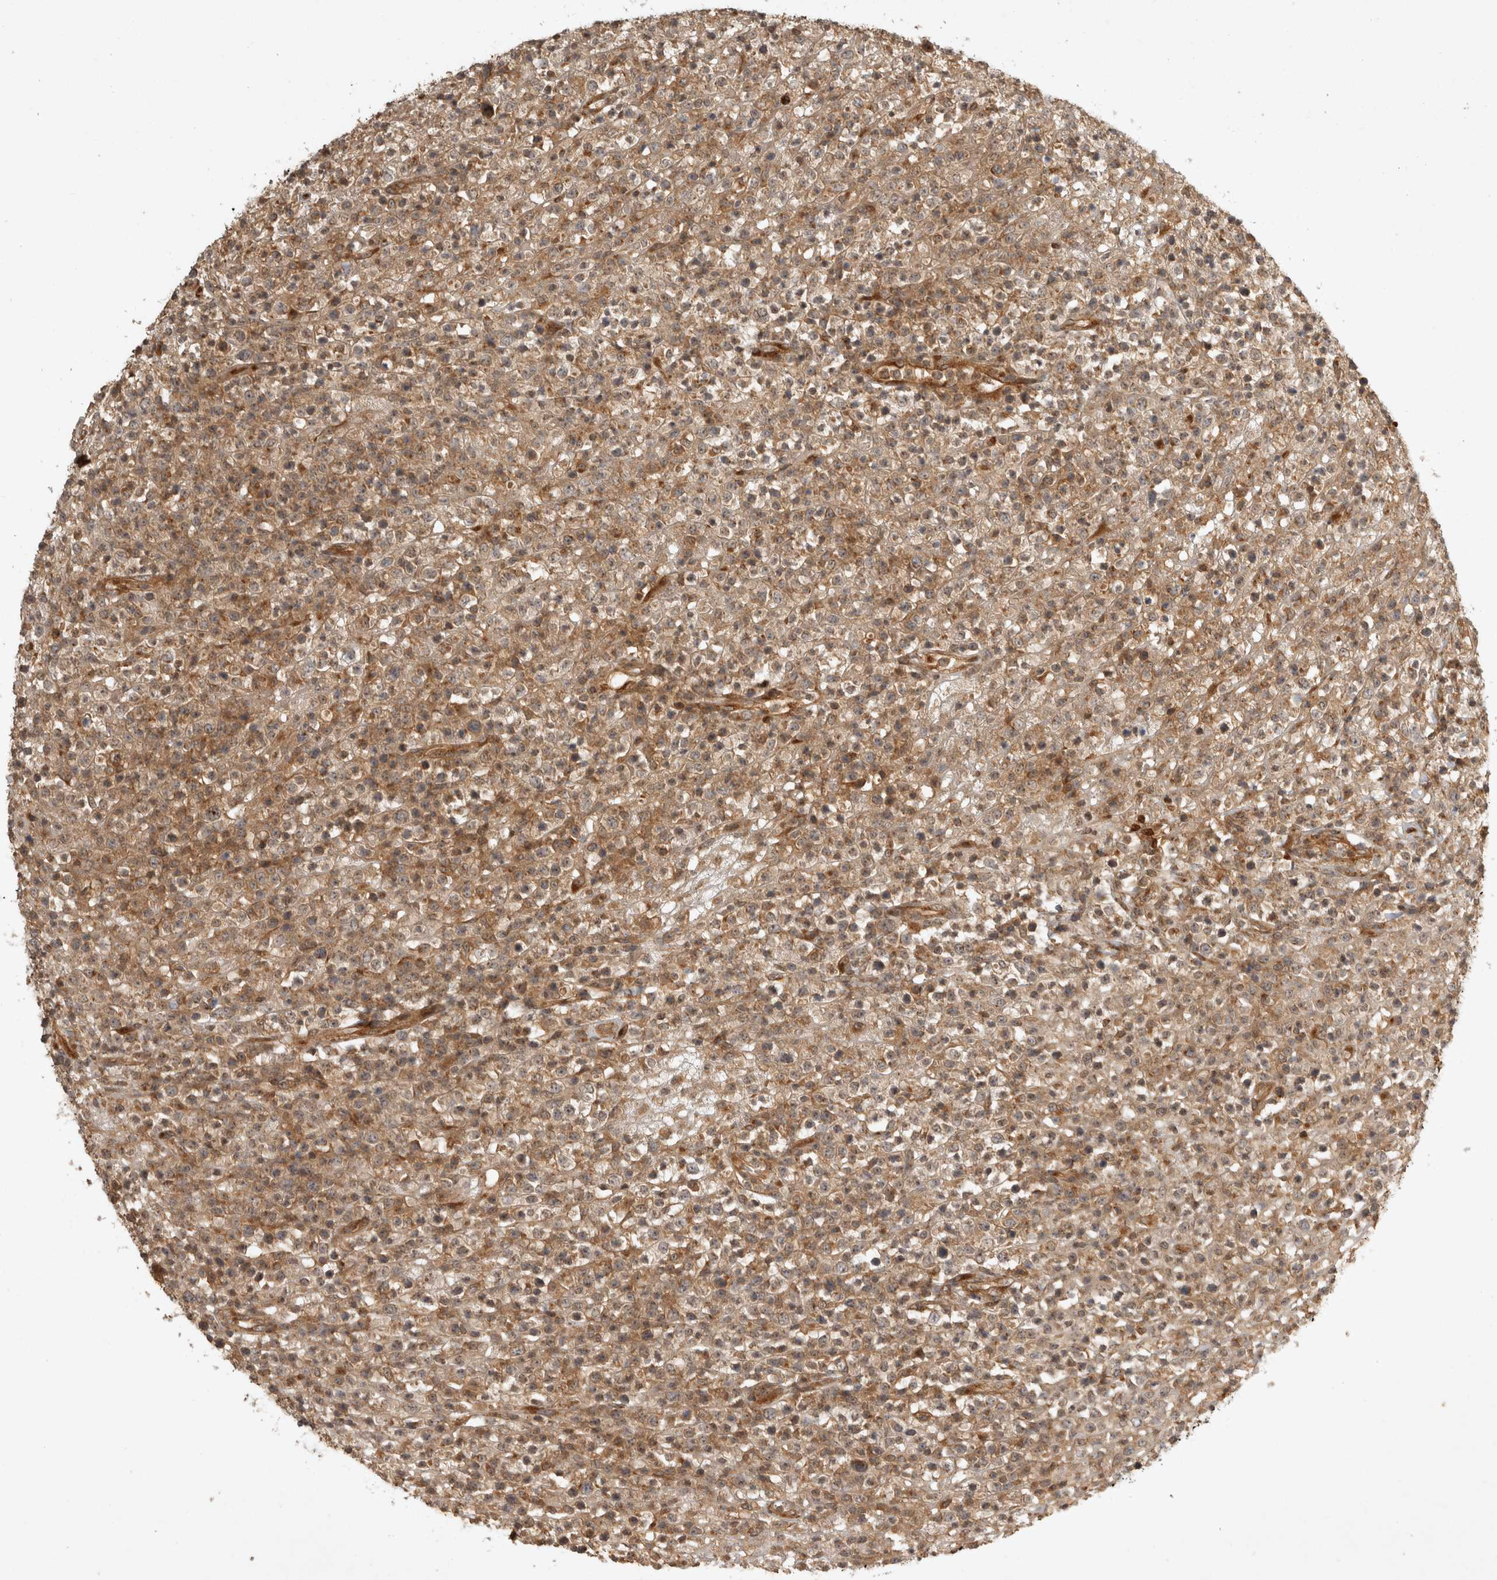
{"staining": {"intensity": "moderate", "quantity": "25%-75%", "location": "cytoplasmic/membranous"}, "tissue": "lymphoma", "cell_type": "Tumor cells", "image_type": "cancer", "snomed": [{"axis": "morphology", "description": "Malignant lymphoma, non-Hodgkin's type, High grade"}, {"axis": "topography", "description": "Colon"}], "caption": "An immunohistochemistry (IHC) photomicrograph of tumor tissue is shown. Protein staining in brown labels moderate cytoplasmic/membranous positivity in high-grade malignant lymphoma, non-Hodgkin's type within tumor cells. The staining was performed using DAB (3,3'-diaminobenzidine) to visualize the protein expression in brown, while the nuclei were stained in blue with hematoxylin (Magnification: 20x).", "gene": "CAMSAP2", "patient": {"sex": "female", "age": 53}}